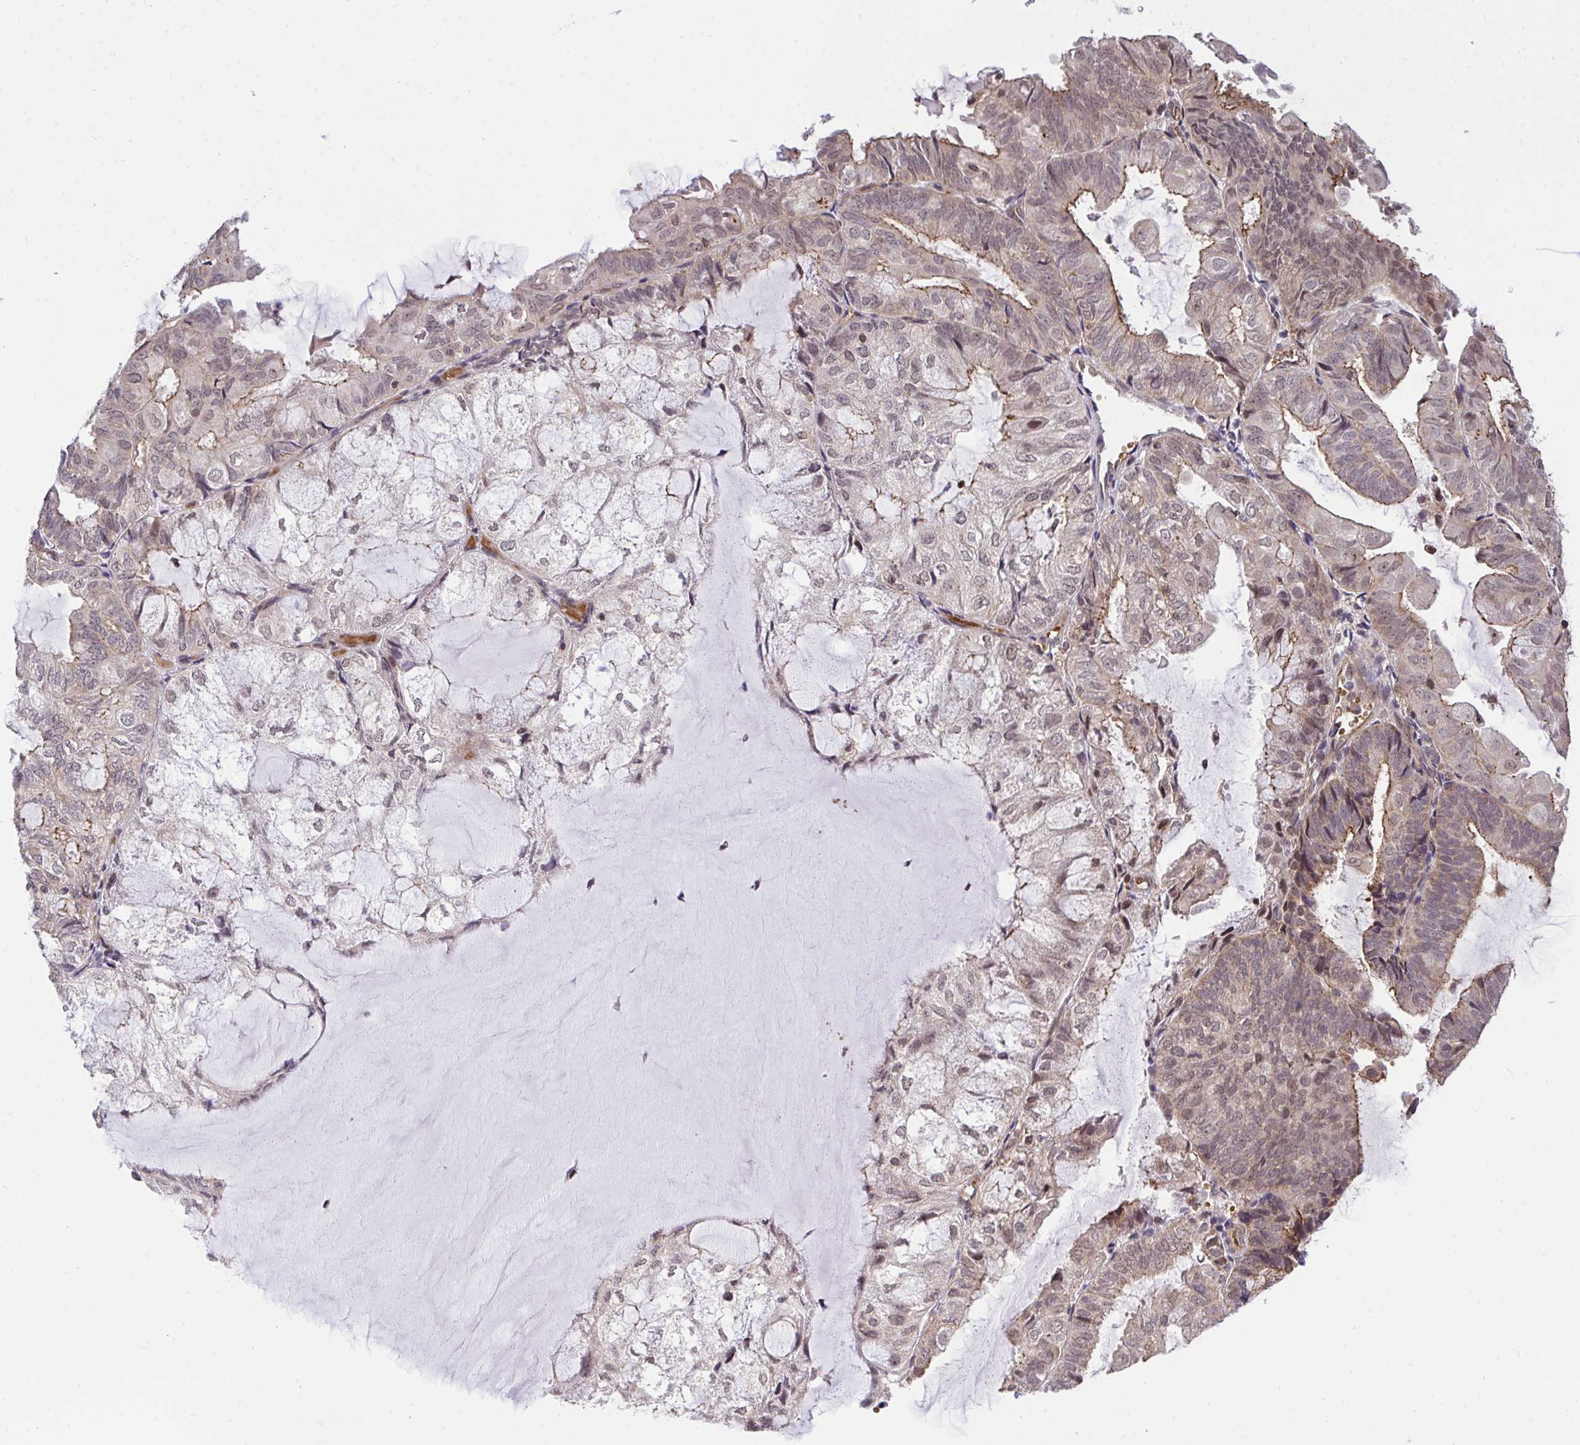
{"staining": {"intensity": "moderate", "quantity": "<25%", "location": "cytoplasmic/membranous,nuclear"}, "tissue": "endometrial cancer", "cell_type": "Tumor cells", "image_type": "cancer", "snomed": [{"axis": "morphology", "description": "Adenocarcinoma, NOS"}, {"axis": "topography", "description": "Endometrium"}], "caption": "This photomicrograph demonstrates IHC staining of endometrial adenocarcinoma, with low moderate cytoplasmic/membranous and nuclear expression in approximately <25% of tumor cells.", "gene": "PPP1CA", "patient": {"sex": "female", "age": 81}}